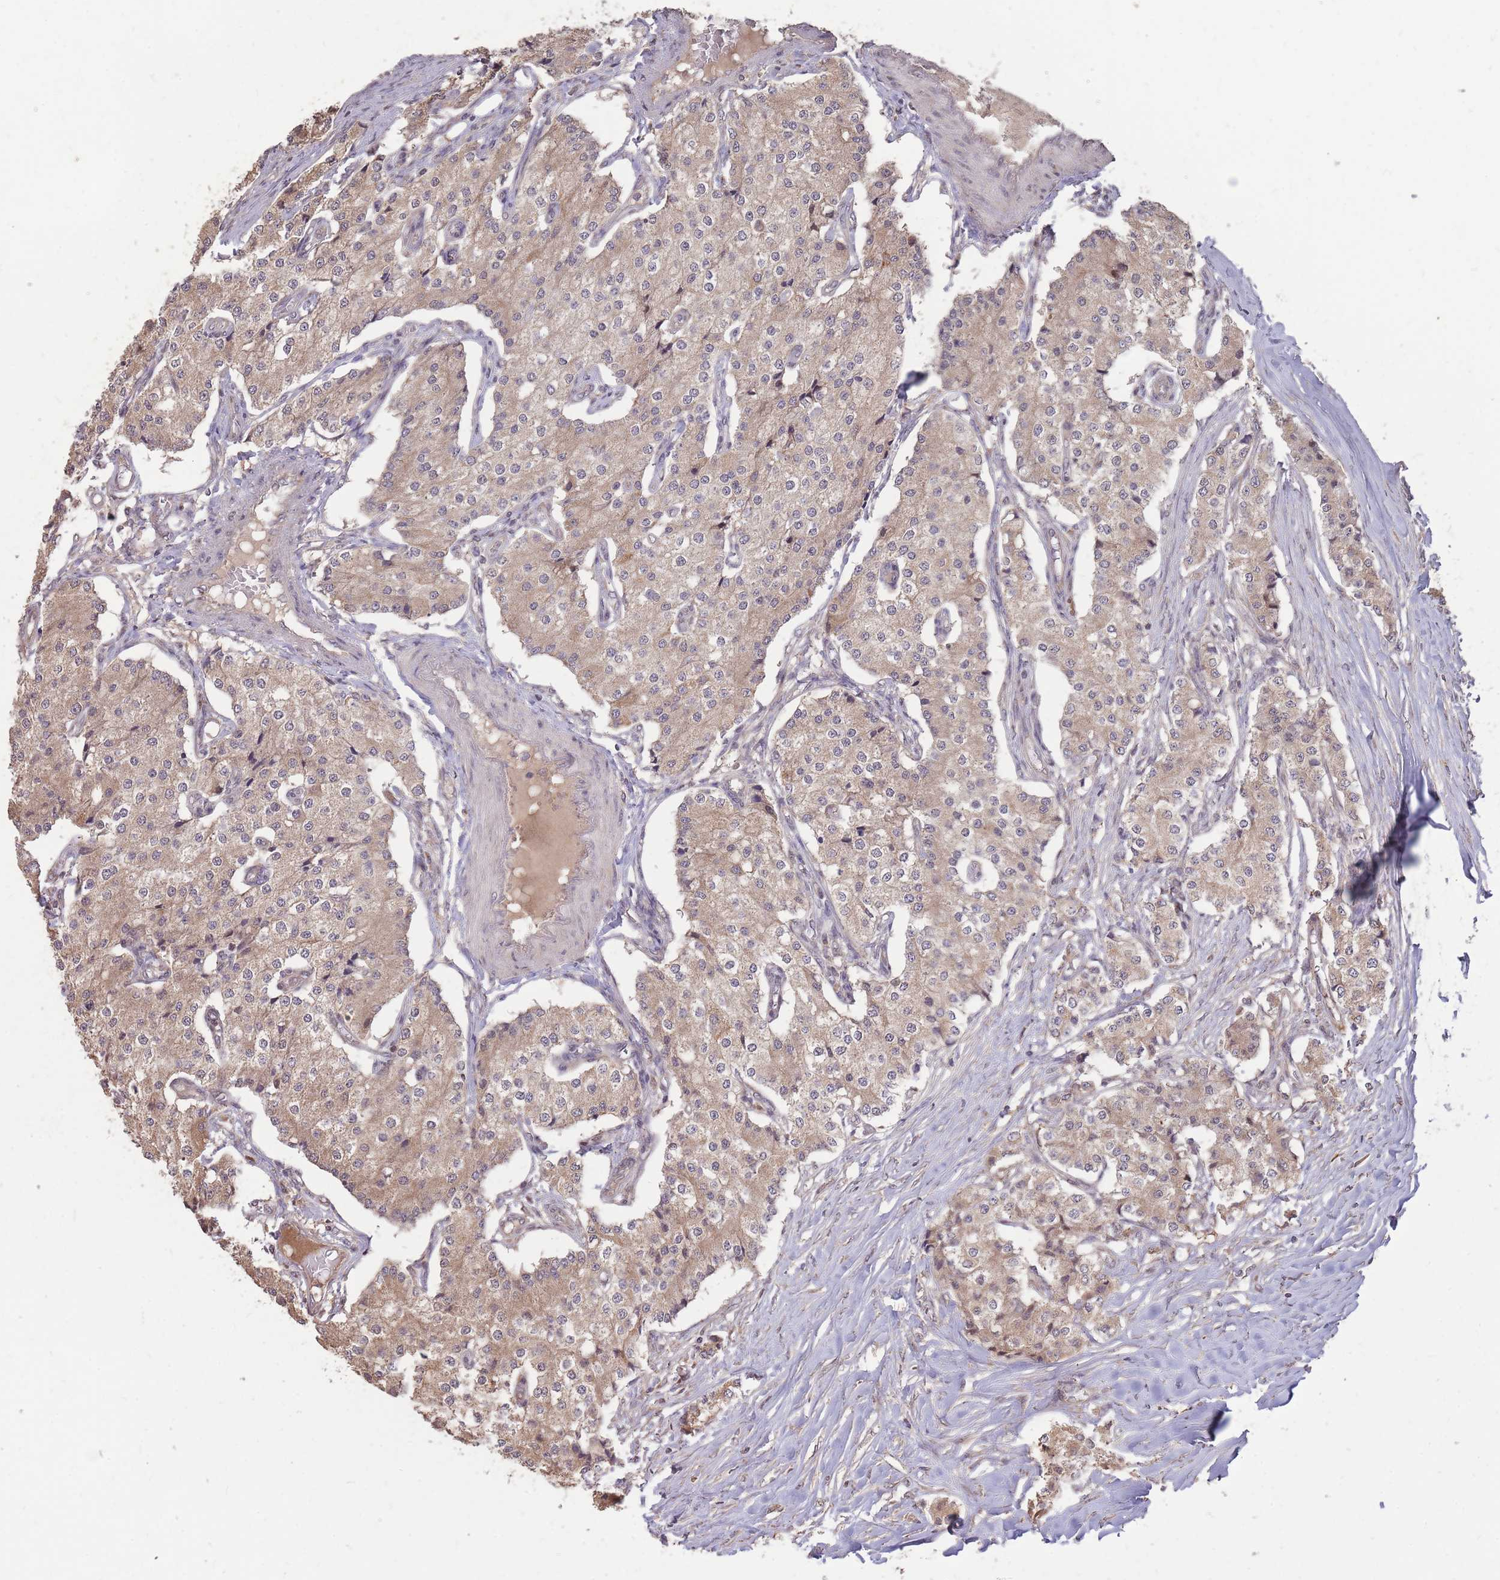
{"staining": {"intensity": "moderate", "quantity": ">75%", "location": "cytoplasmic/membranous"}, "tissue": "carcinoid", "cell_type": "Tumor cells", "image_type": "cancer", "snomed": [{"axis": "morphology", "description": "Carcinoid, malignant, NOS"}, {"axis": "topography", "description": "Colon"}], "caption": "Immunohistochemical staining of malignant carcinoid shows medium levels of moderate cytoplasmic/membranous protein expression in approximately >75% of tumor cells.", "gene": "IGF2BP2", "patient": {"sex": "female", "age": 52}}